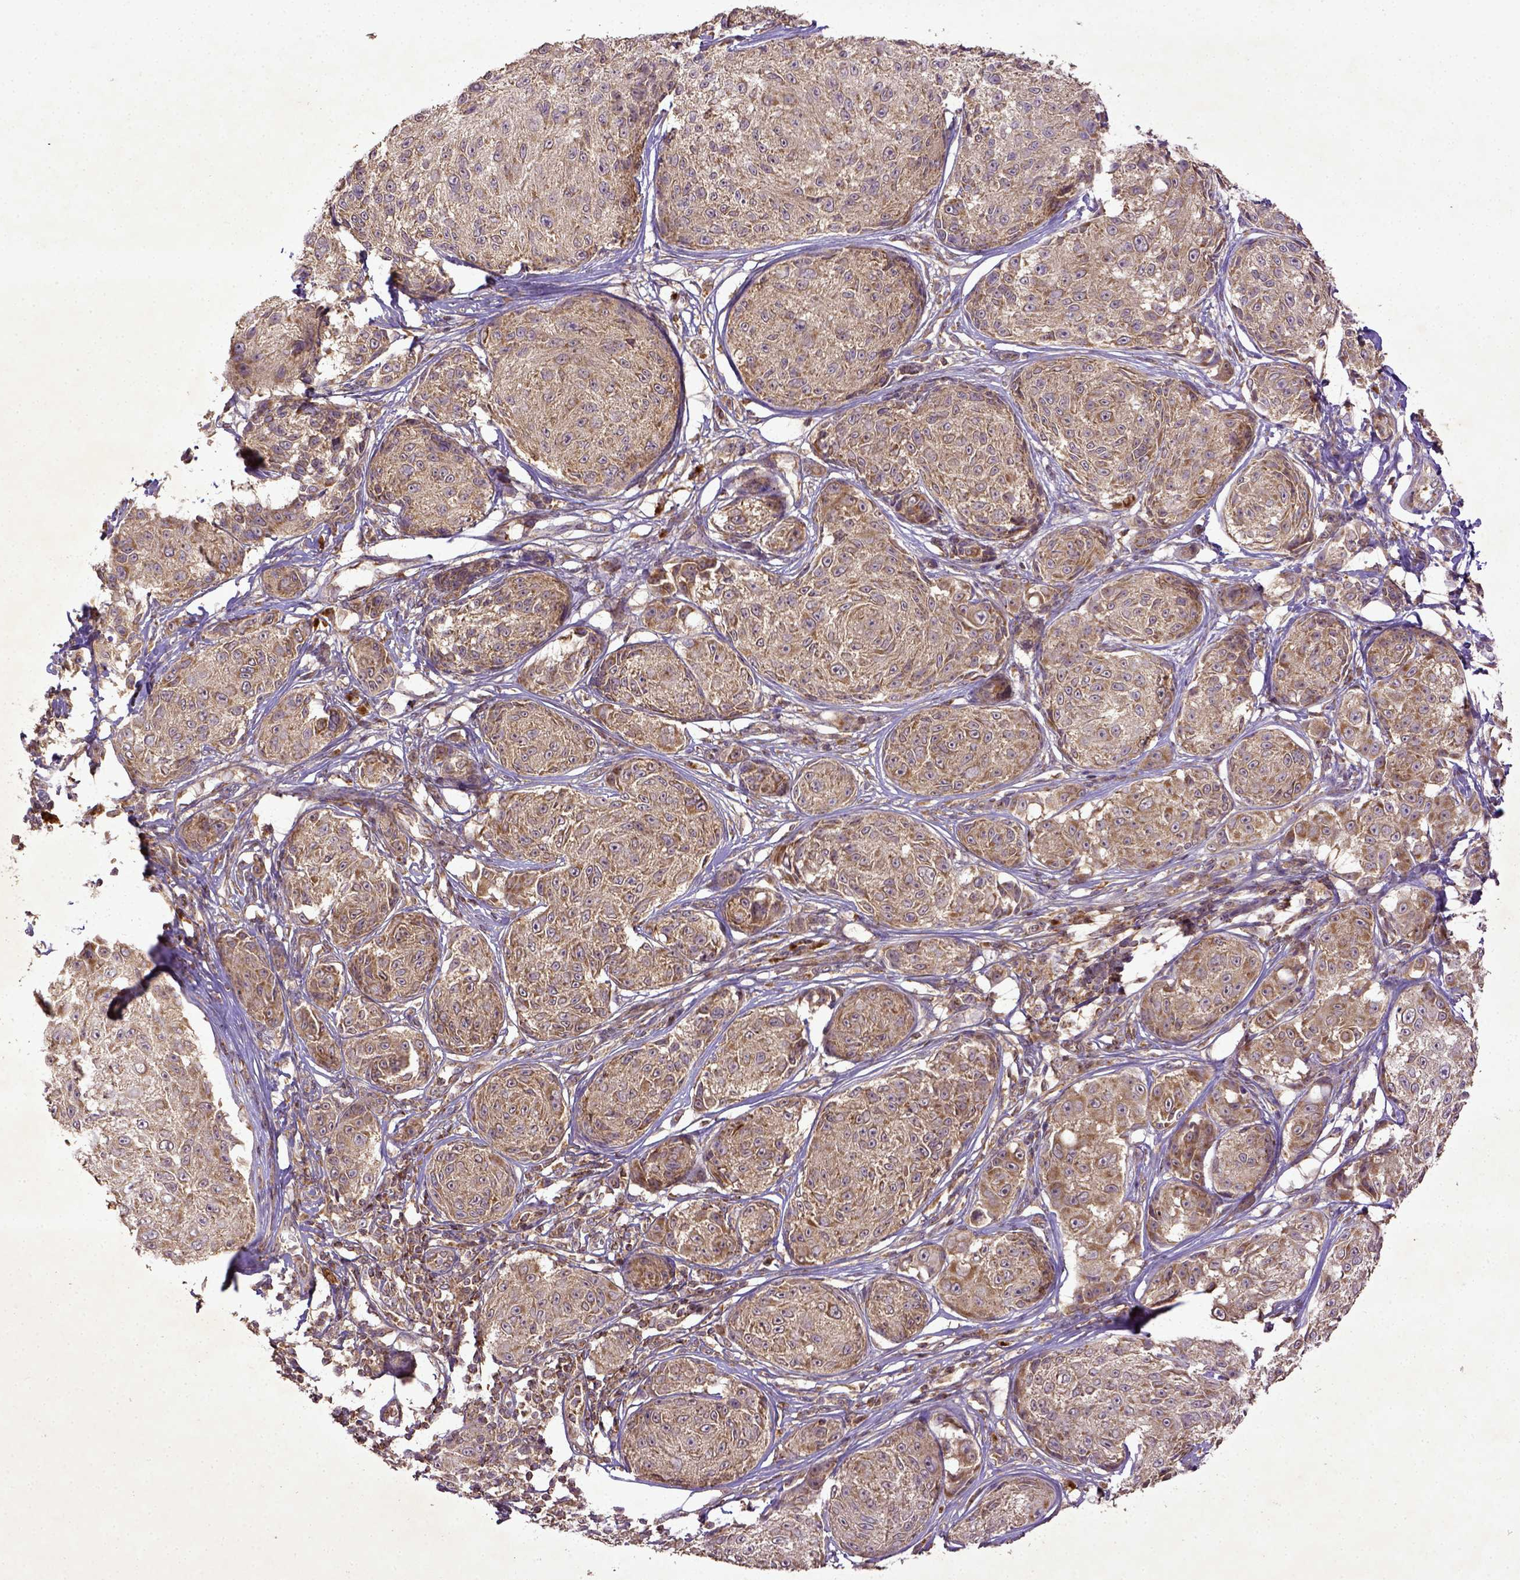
{"staining": {"intensity": "moderate", "quantity": ">75%", "location": "cytoplasmic/membranous"}, "tissue": "melanoma", "cell_type": "Tumor cells", "image_type": "cancer", "snomed": [{"axis": "morphology", "description": "Malignant melanoma, NOS"}, {"axis": "topography", "description": "Skin"}], "caption": "Immunohistochemical staining of melanoma demonstrates moderate cytoplasmic/membranous protein positivity in about >75% of tumor cells.", "gene": "MT-CO1", "patient": {"sex": "male", "age": 61}}